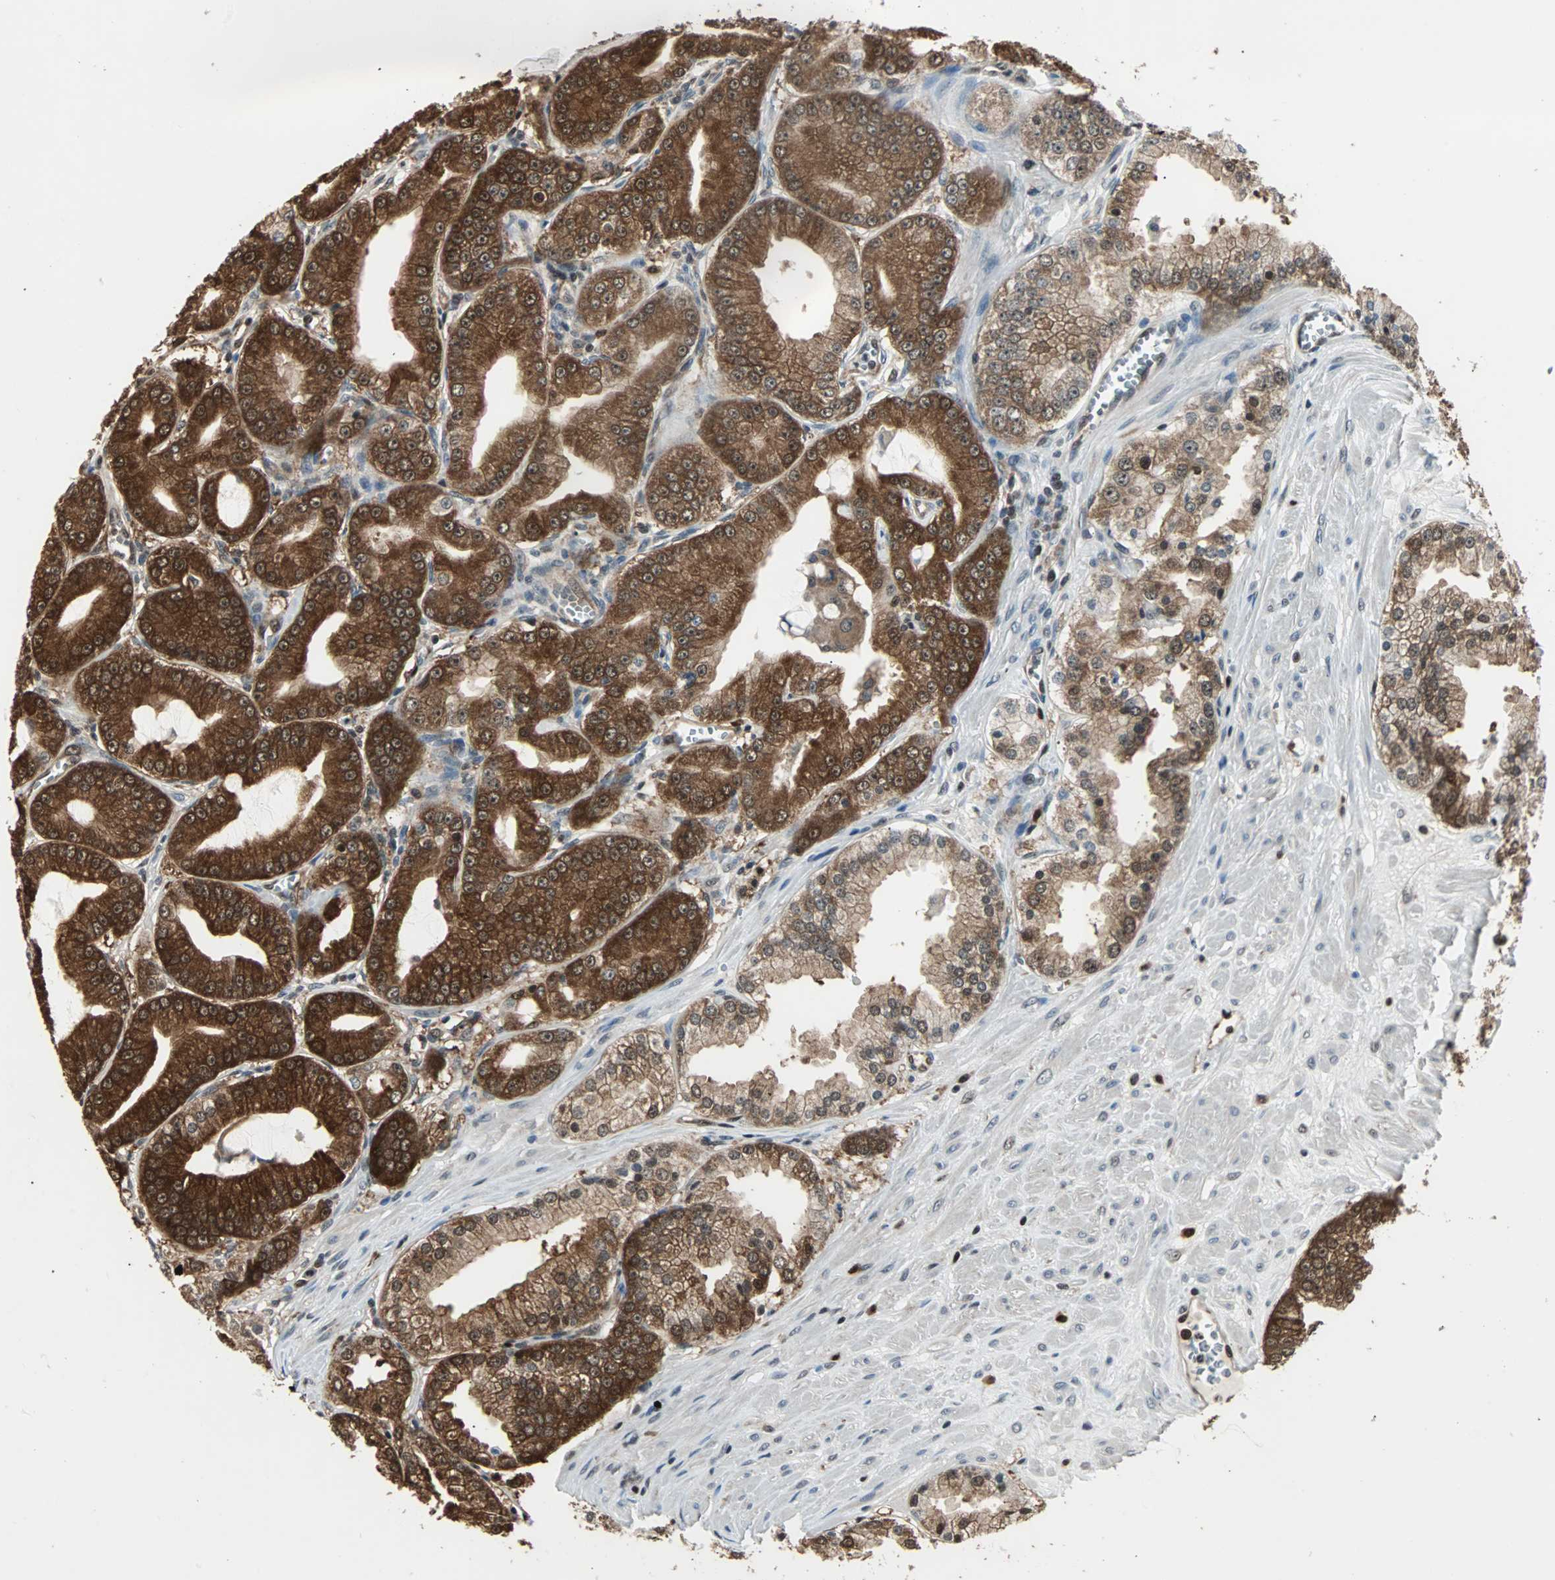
{"staining": {"intensity": "strong", "quantity": ">75%", "location": "cytoplasmic/membranous,nuclear"}, "tissue": "prostate cancer", "cell_type": "Tumor cells", "image_type": "cancer", "snomed": [{"axis": "morphology", "description": "Adenocarcinoma, High grade"}, {"axis": "topography", "description": "Prostate"}], "caption": "The micrograph demonstrates staining of prostate high-grade adenocarcinoma, revealing strong cytoplasmic/membranous and nuclear protein positivity (brown color) within tumor cells.", "gene": "ACLY", "patient": {"sex": "male", "age": 61}}